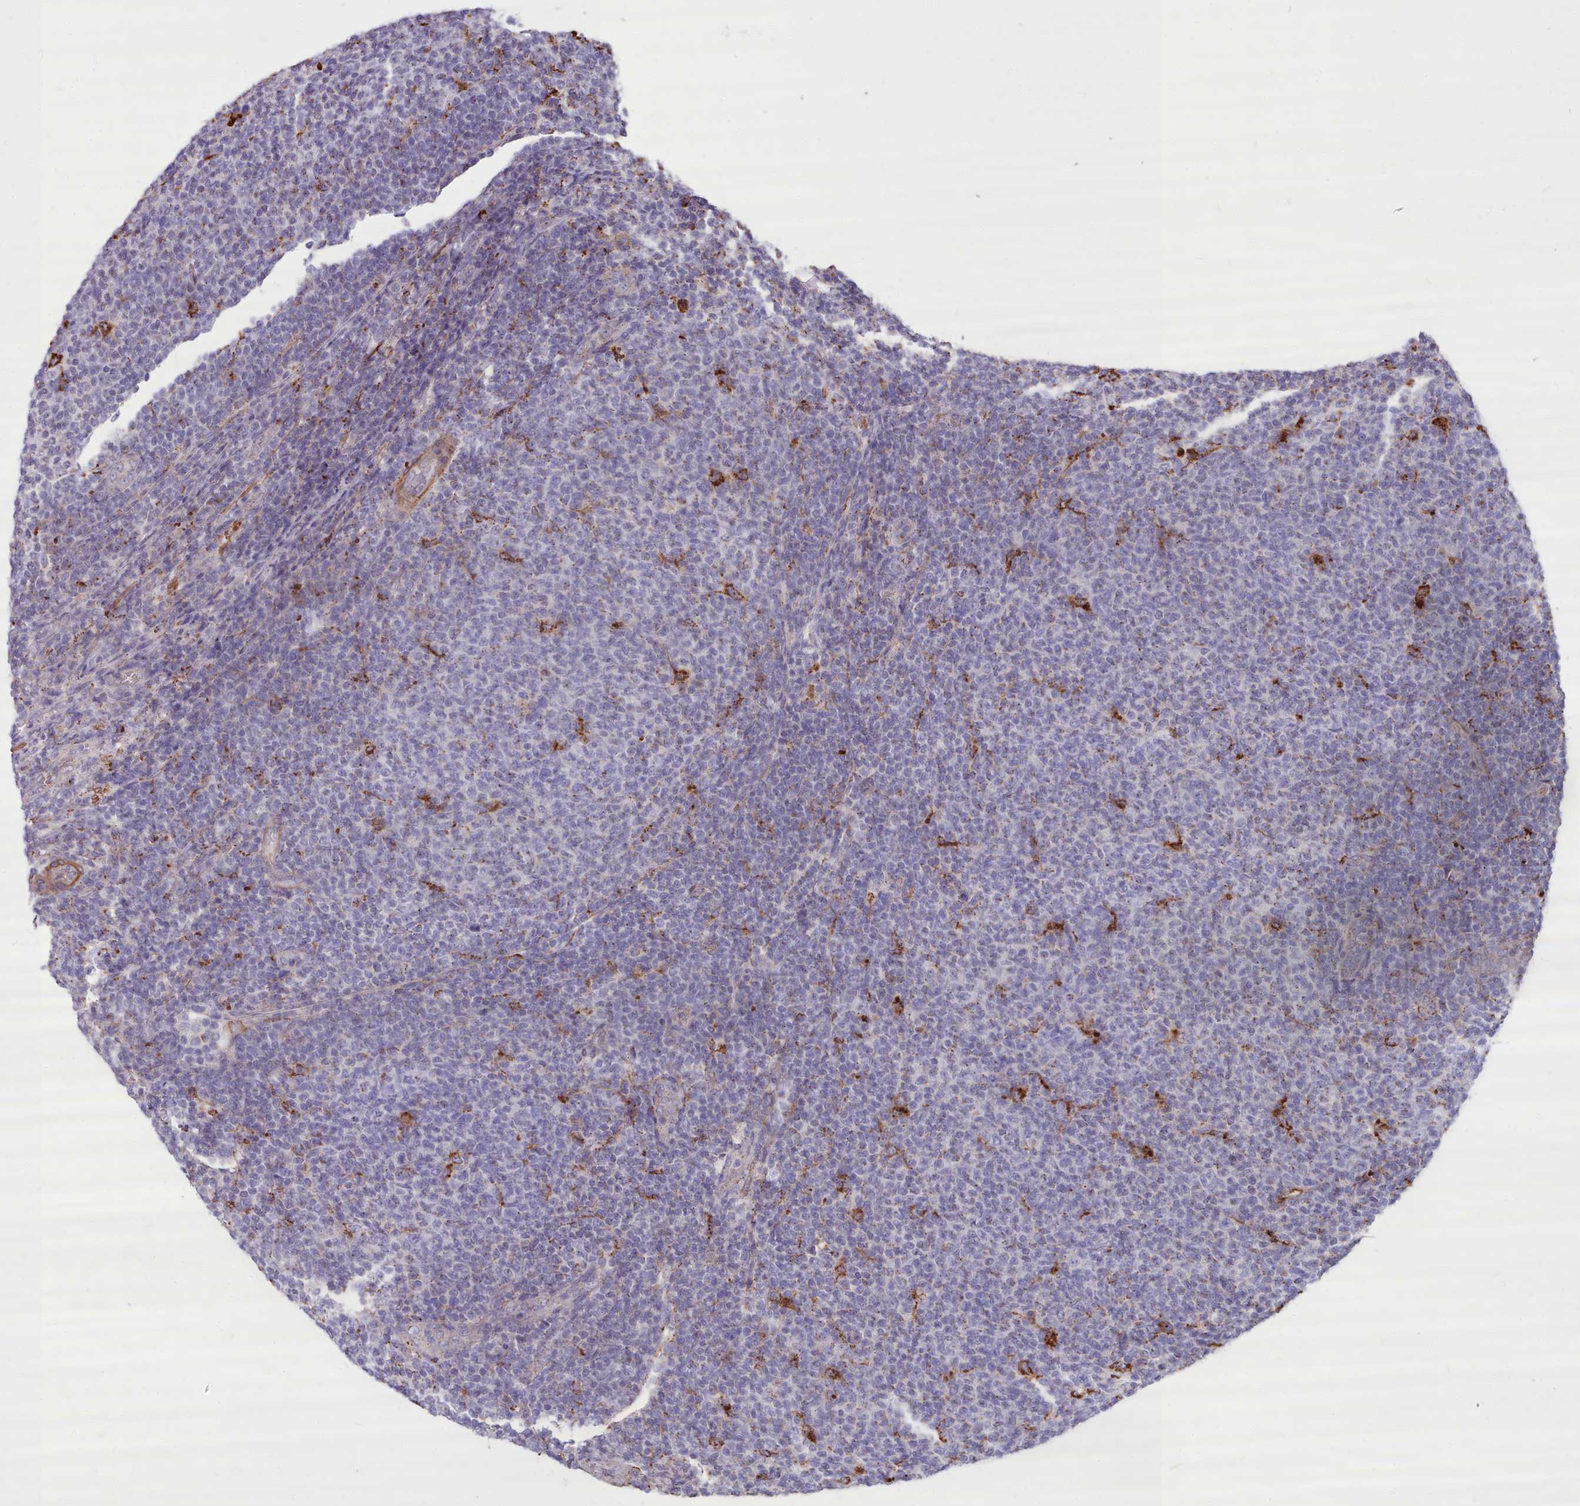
{"staining": {"intensity": "negative", "quantity": "none", "location": "none"}, "tissue": "lymphoma", "cell_type": "Tumor cells", "image_type": "cancer", "snomed": [{"axis": "morphology", "description": "Malignant lymphoma, non-Hodgkin's type, Low grade"}, {"axis": "topography", "description": "Lymph node"}], "caption": "There is no significant staining in tumor cells of malignant lymphoma, non-Hodgkin's type (low-grade). The staining was performed using DAB to visualize the protein expression in brown, while the nuclei were stained in blue with hematoxylin (Magnification: 20x).", "gene": "PACSIN3", "patient": {"sex": "male", "age": 66}}